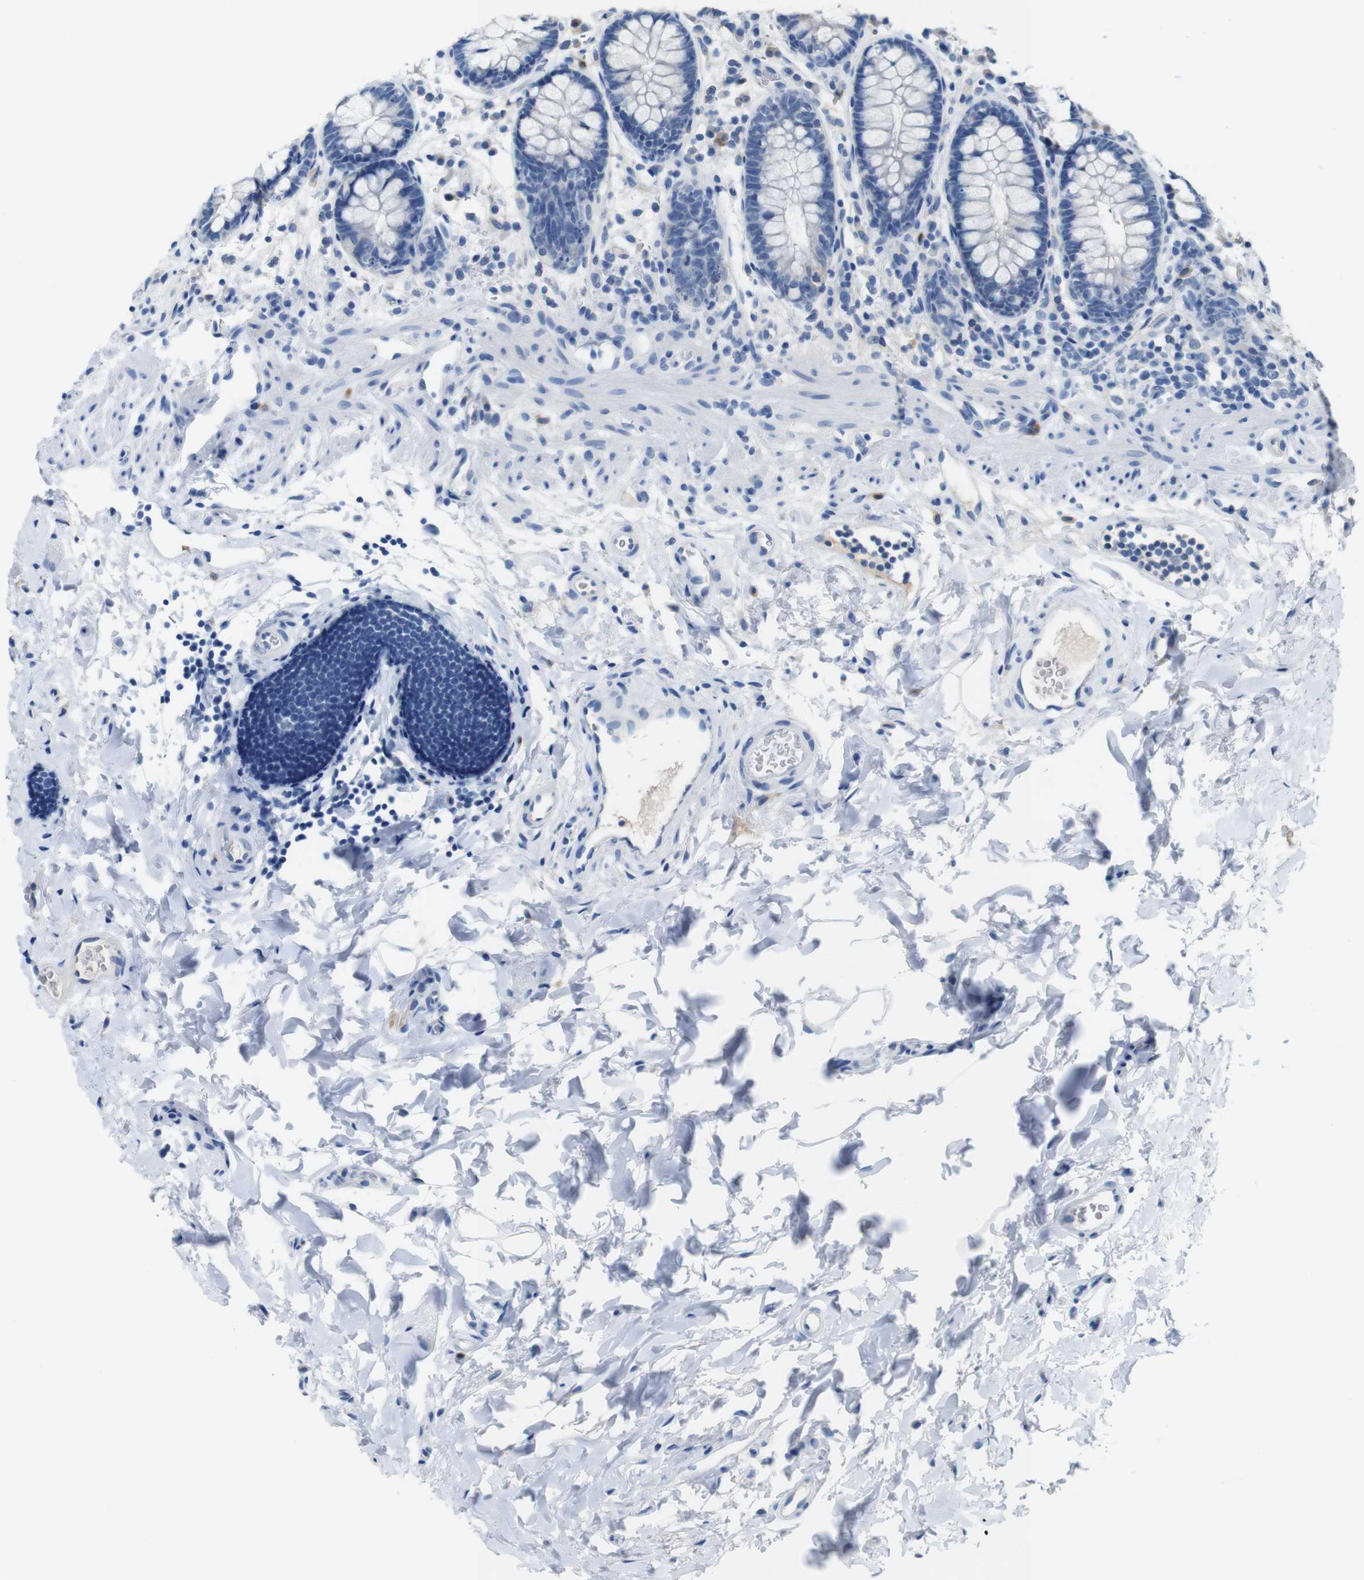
{"staining": {"intensity": "negative", "quantity": "none", "location": "none"}, "tissue": "colon", "cell_type": "Endothelial cells", "image_type": "normal", "snomed": [{"axis": "morphology", "description": "Normal tissue, NOS"}, {"axis": "topography", "description": "Colon"}], "caption": "This is an immunohistochemistry histopathology image of unremarkable human colon. There is no expression in endothelial cells.", "gene": "SLC2A8", "patient": {"sex": "female", "age": 80}}